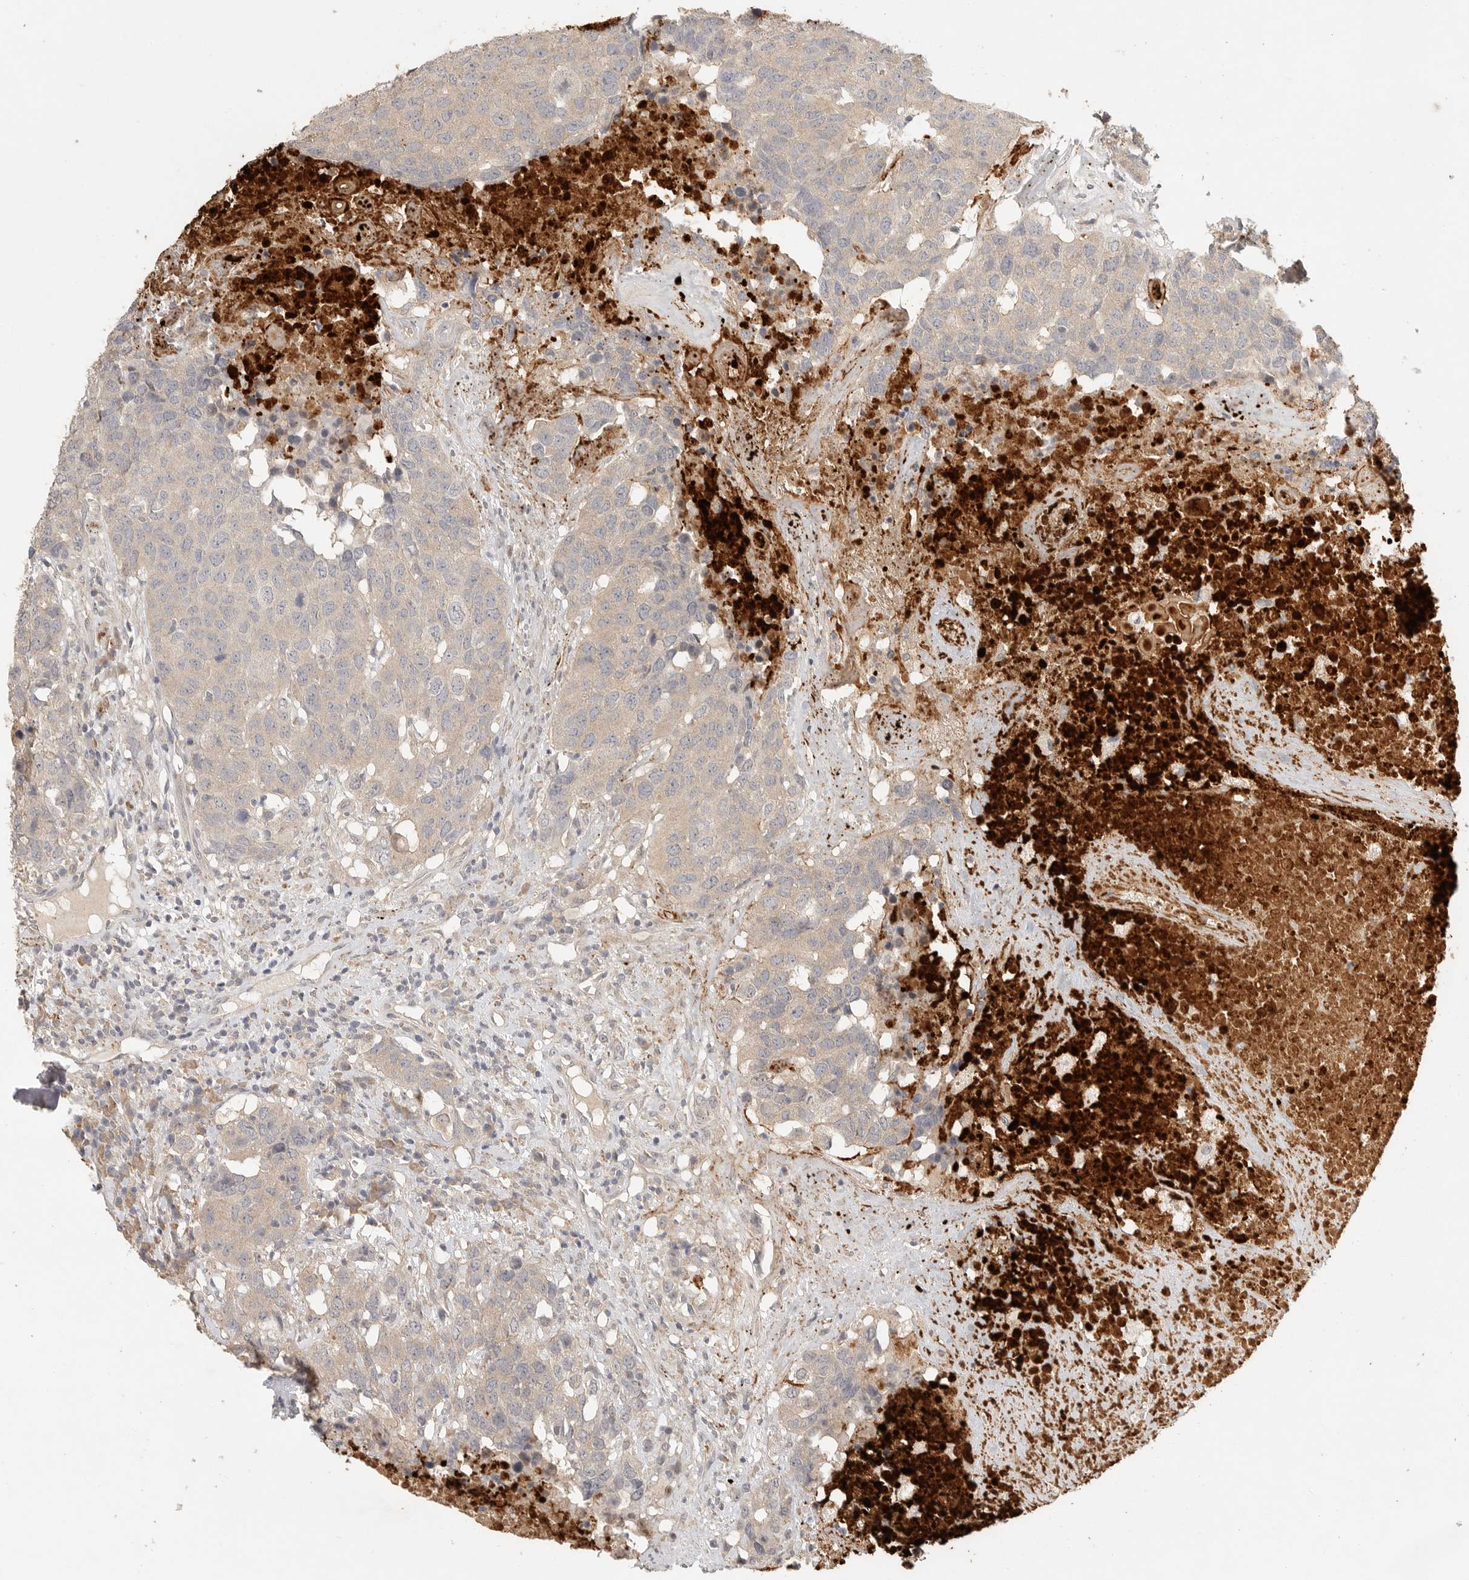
{"staining": {"intensity": "weak", "quantity": "25%-75%", "location": "cytoplasmic/membranous"}, "tissue": "head and neck cancer", "cell_type": "Tumor cells", "image_type": "cancer", "snomed": [{"axis": "morphology", "description": "Squamous cell carcinoma, NOS"}, {"axis": "topography", "description": "Head-Neck"}], "caption": "Head and neck cancer (squamous cell carcinoma) tissue exhibits weak cytoplasmic/membranous staining in approximately 25%-75% of tumor cells, visualized by immunohistochemistry.", "gene": "HDAC6", "patient": {"sex": "male", "age": 66}}